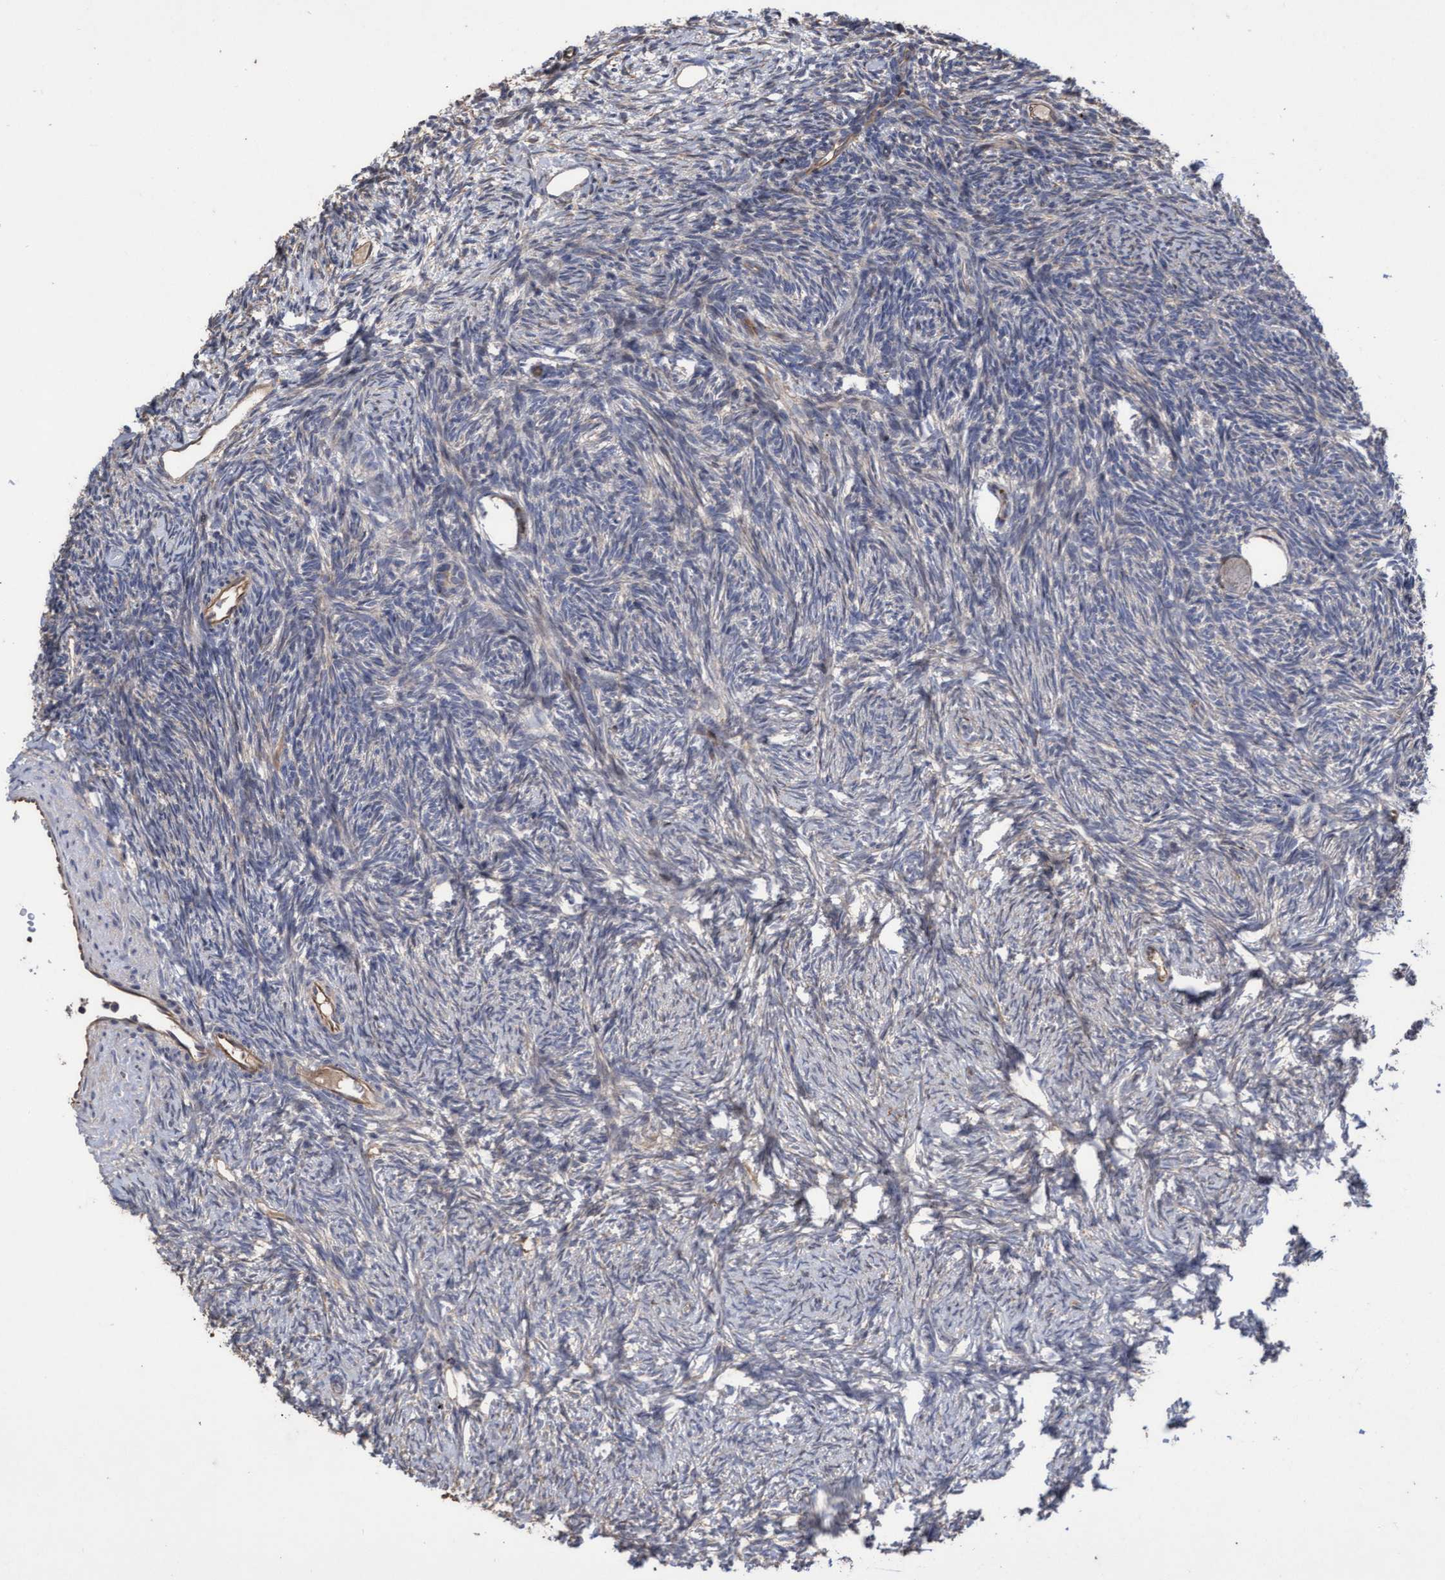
{"staining": {"intensity": "weak", "quantity": "25%-75%", "location": "cytoplasmic/membranous"}, "tissue": "ovary", "cell_type": "Follicle cells", "image_type": "normal", "snomed": [{"axis": "morphology", "description": "Normal tissue, NOS"}, {"axis": "topography", "description": "Ovary"}], "caption": "Ovary stained for a protein displays weak cytoplasmic/membranous positivity in follicle cells. The staining was performed using DAB to visualize the protein expression in brown, while the nuclei were stained in blue with hematoxylin (Magnification: 20x).", "gene": "KRT24", "patient": {"sex": "female", "age": 34}}